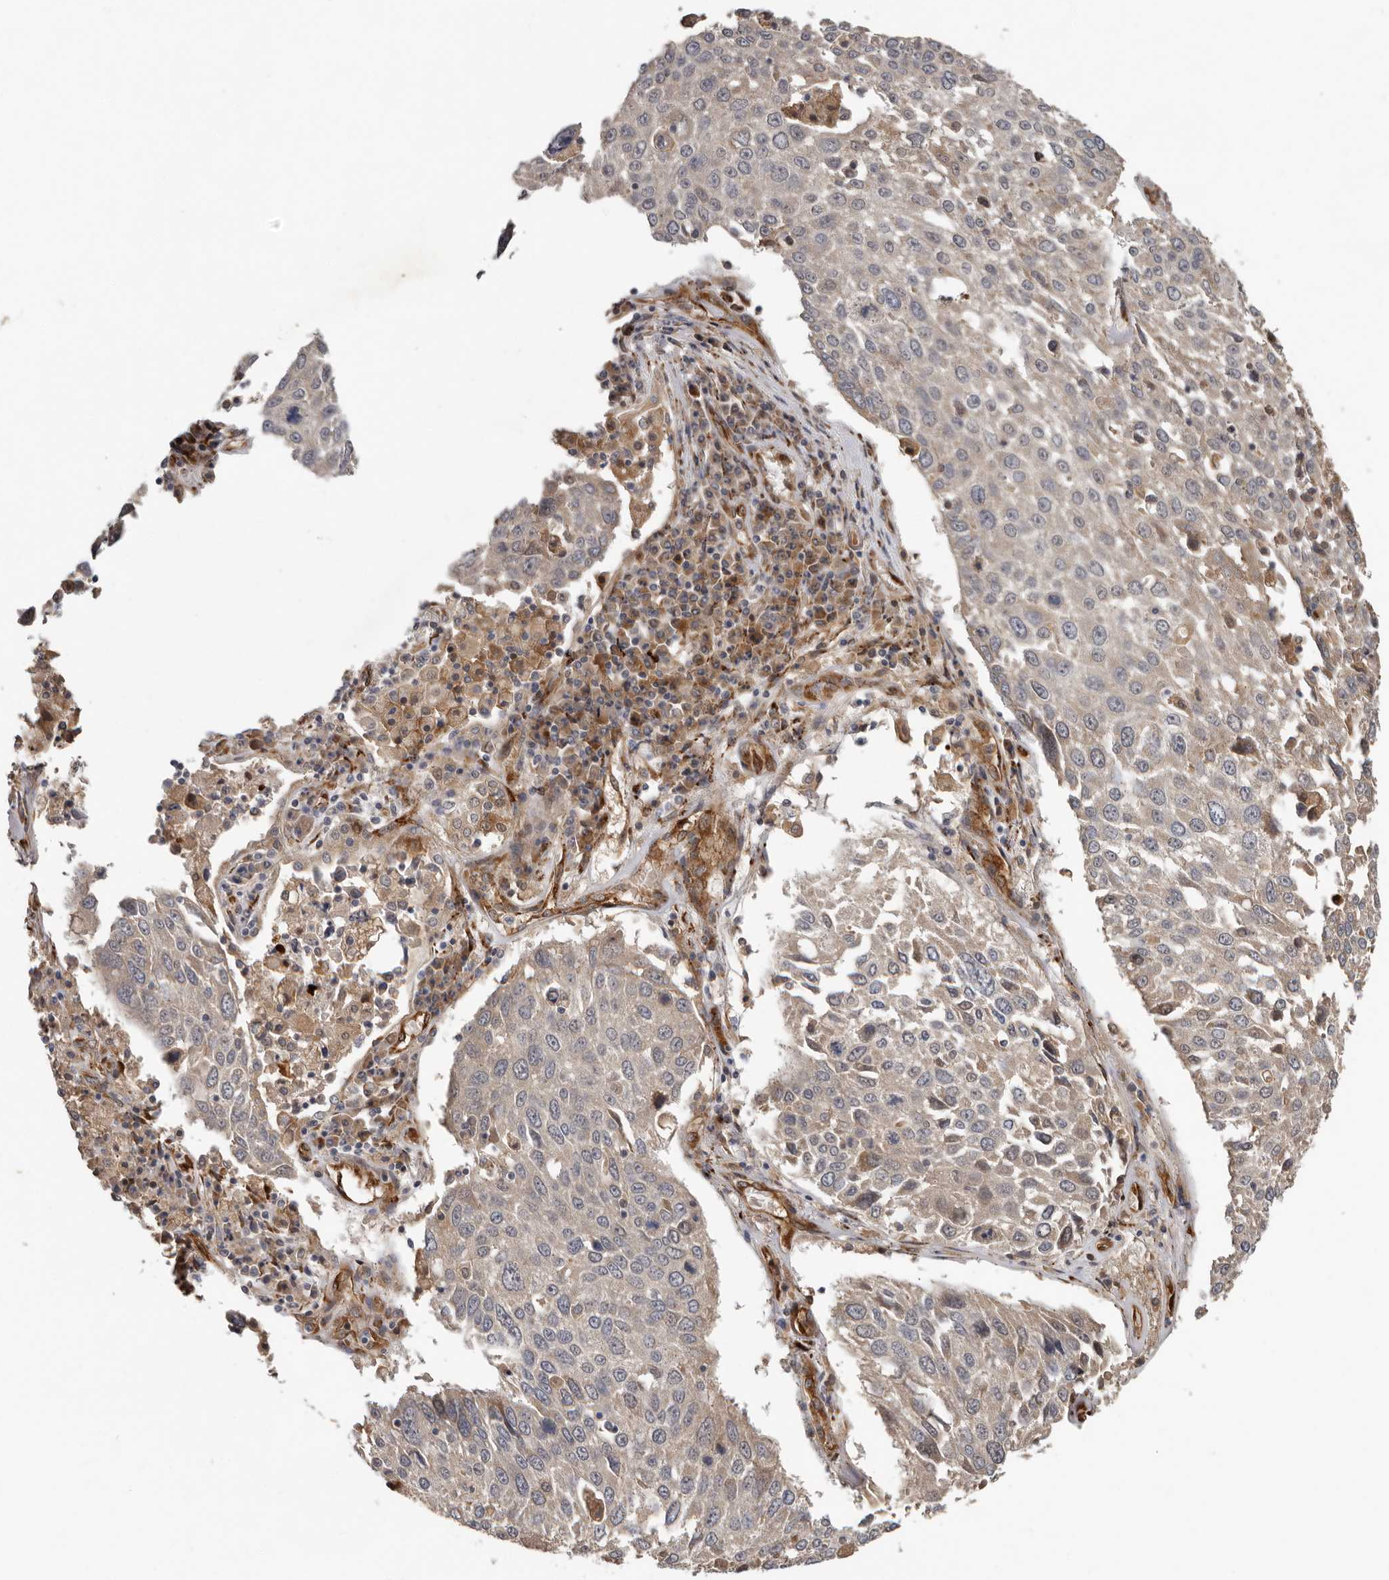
{"staining": {"intensity": "weak", "quantity": "<25%", "location": "cytoplasmic/membranous"}, "tissue": "lung cancer", "cell_type": "Tumor cells", "image_type": "cancer", "snomed": [{"axis": "morphology", "description": "Squamous cell carcinoma, NOS"}, {"axis": "topography", "description": "Lung"}], "caption": "High power microscopy image of an IHC photomicrograph of lung cancer (squamous cell carcinoma), revealing no significant staining in tumor cells.", "gene": "MTF1", "patient": {"sex": "male", "age": 65}}